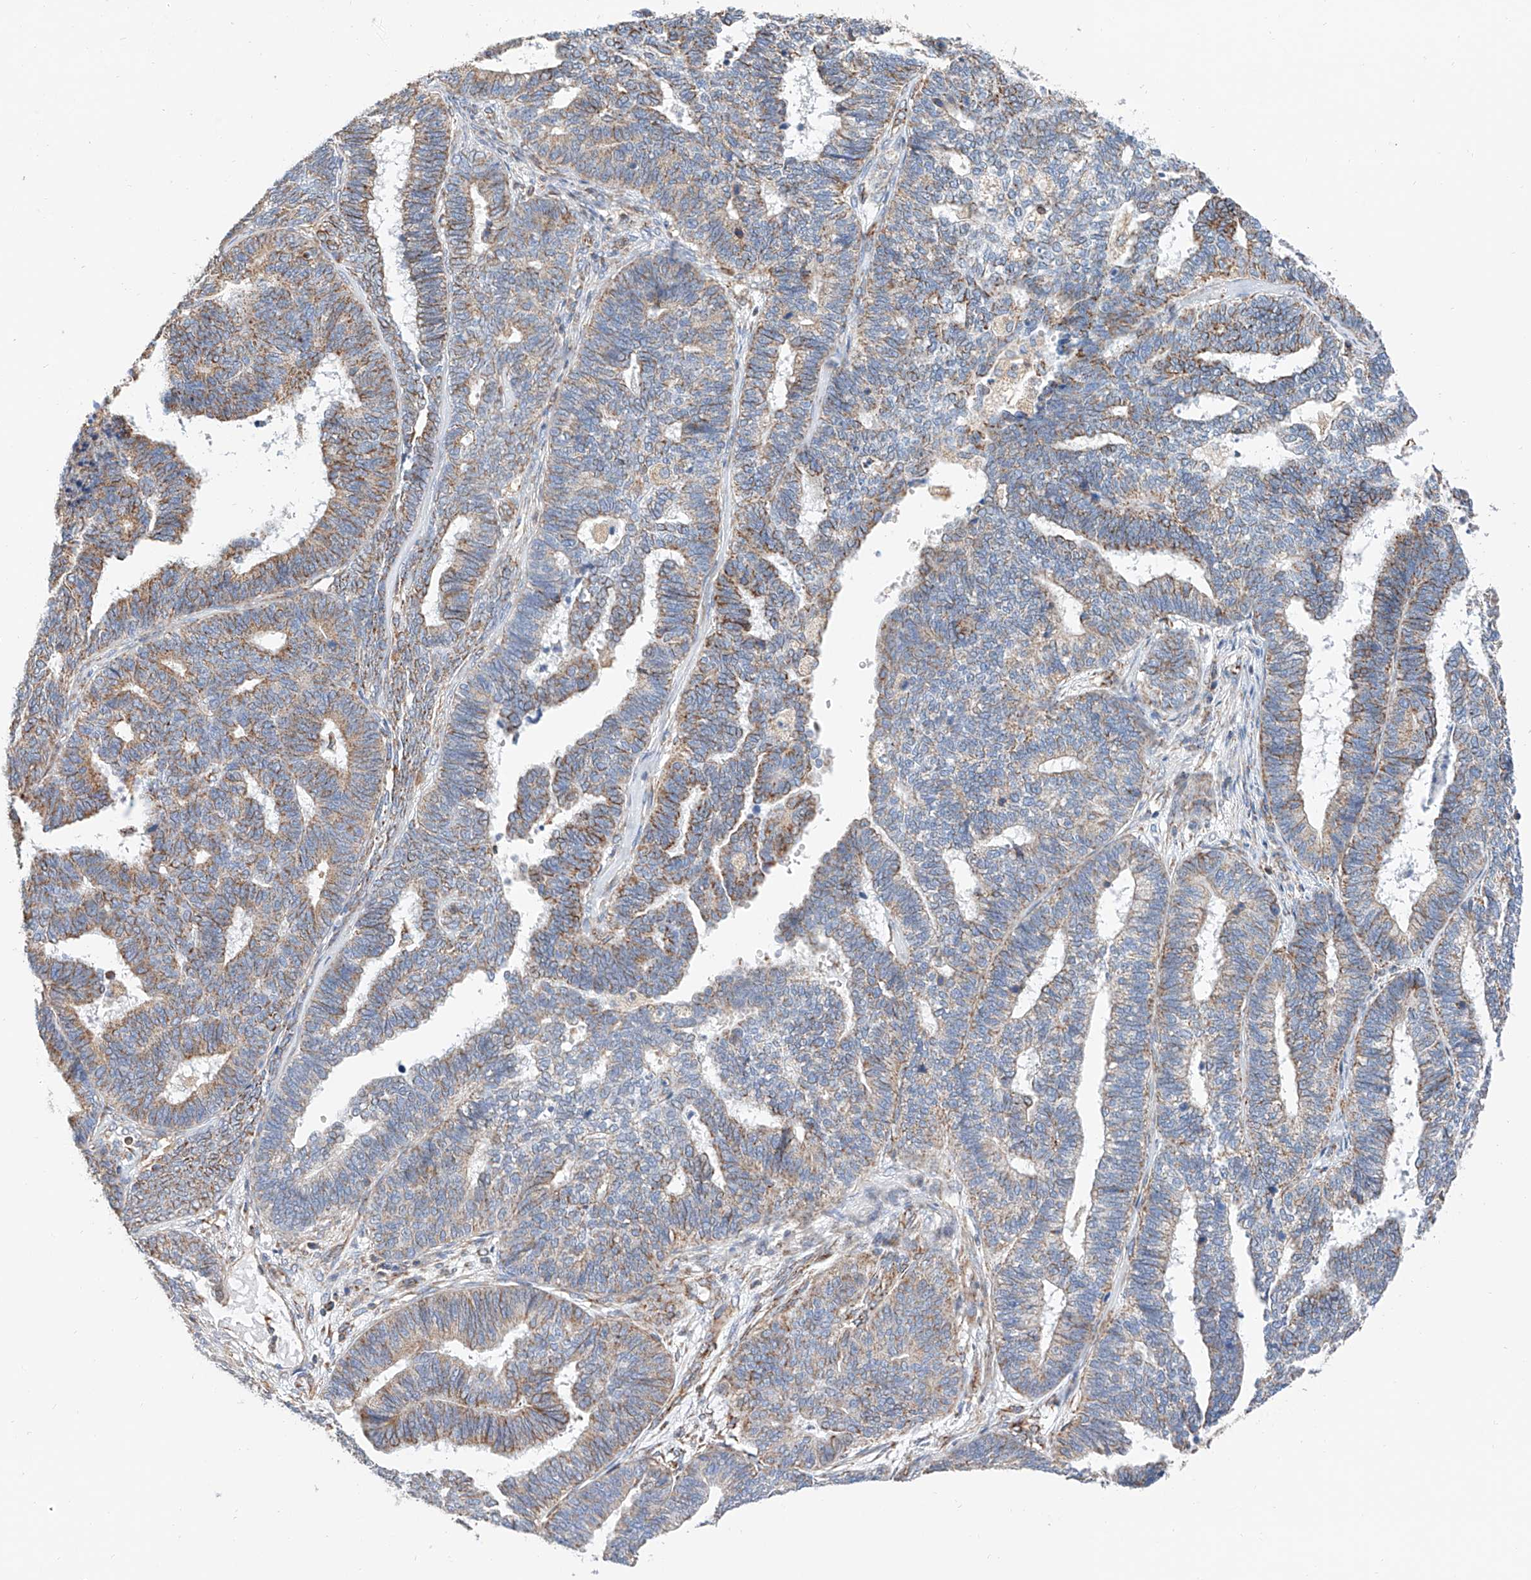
{"staining": {"intensity": "moderate", "quantity": "25%-75%", "location": "cytoplasmic/membranous"}, "tissue": "endometrial cancer", "cell_type": "Tumor cells", "image_type": "cancer", "snomed": [{"axis": "morphology", "description": "Adenocarcinoma, NOS"}, {"axis": "topography", "description": "Endometrium"}], "caption": "IHC micrograph of neoplastic tissue: endometrial cancer stained using IHC shows medium levels of moderate protein expression localized specifically in the cytoplasmic/membranous of tumor cells, appearing as a cytoplasmic/membranous brown color.", "gene": "NDUFV3", "patient": {"sex": "female", "age": 70}}